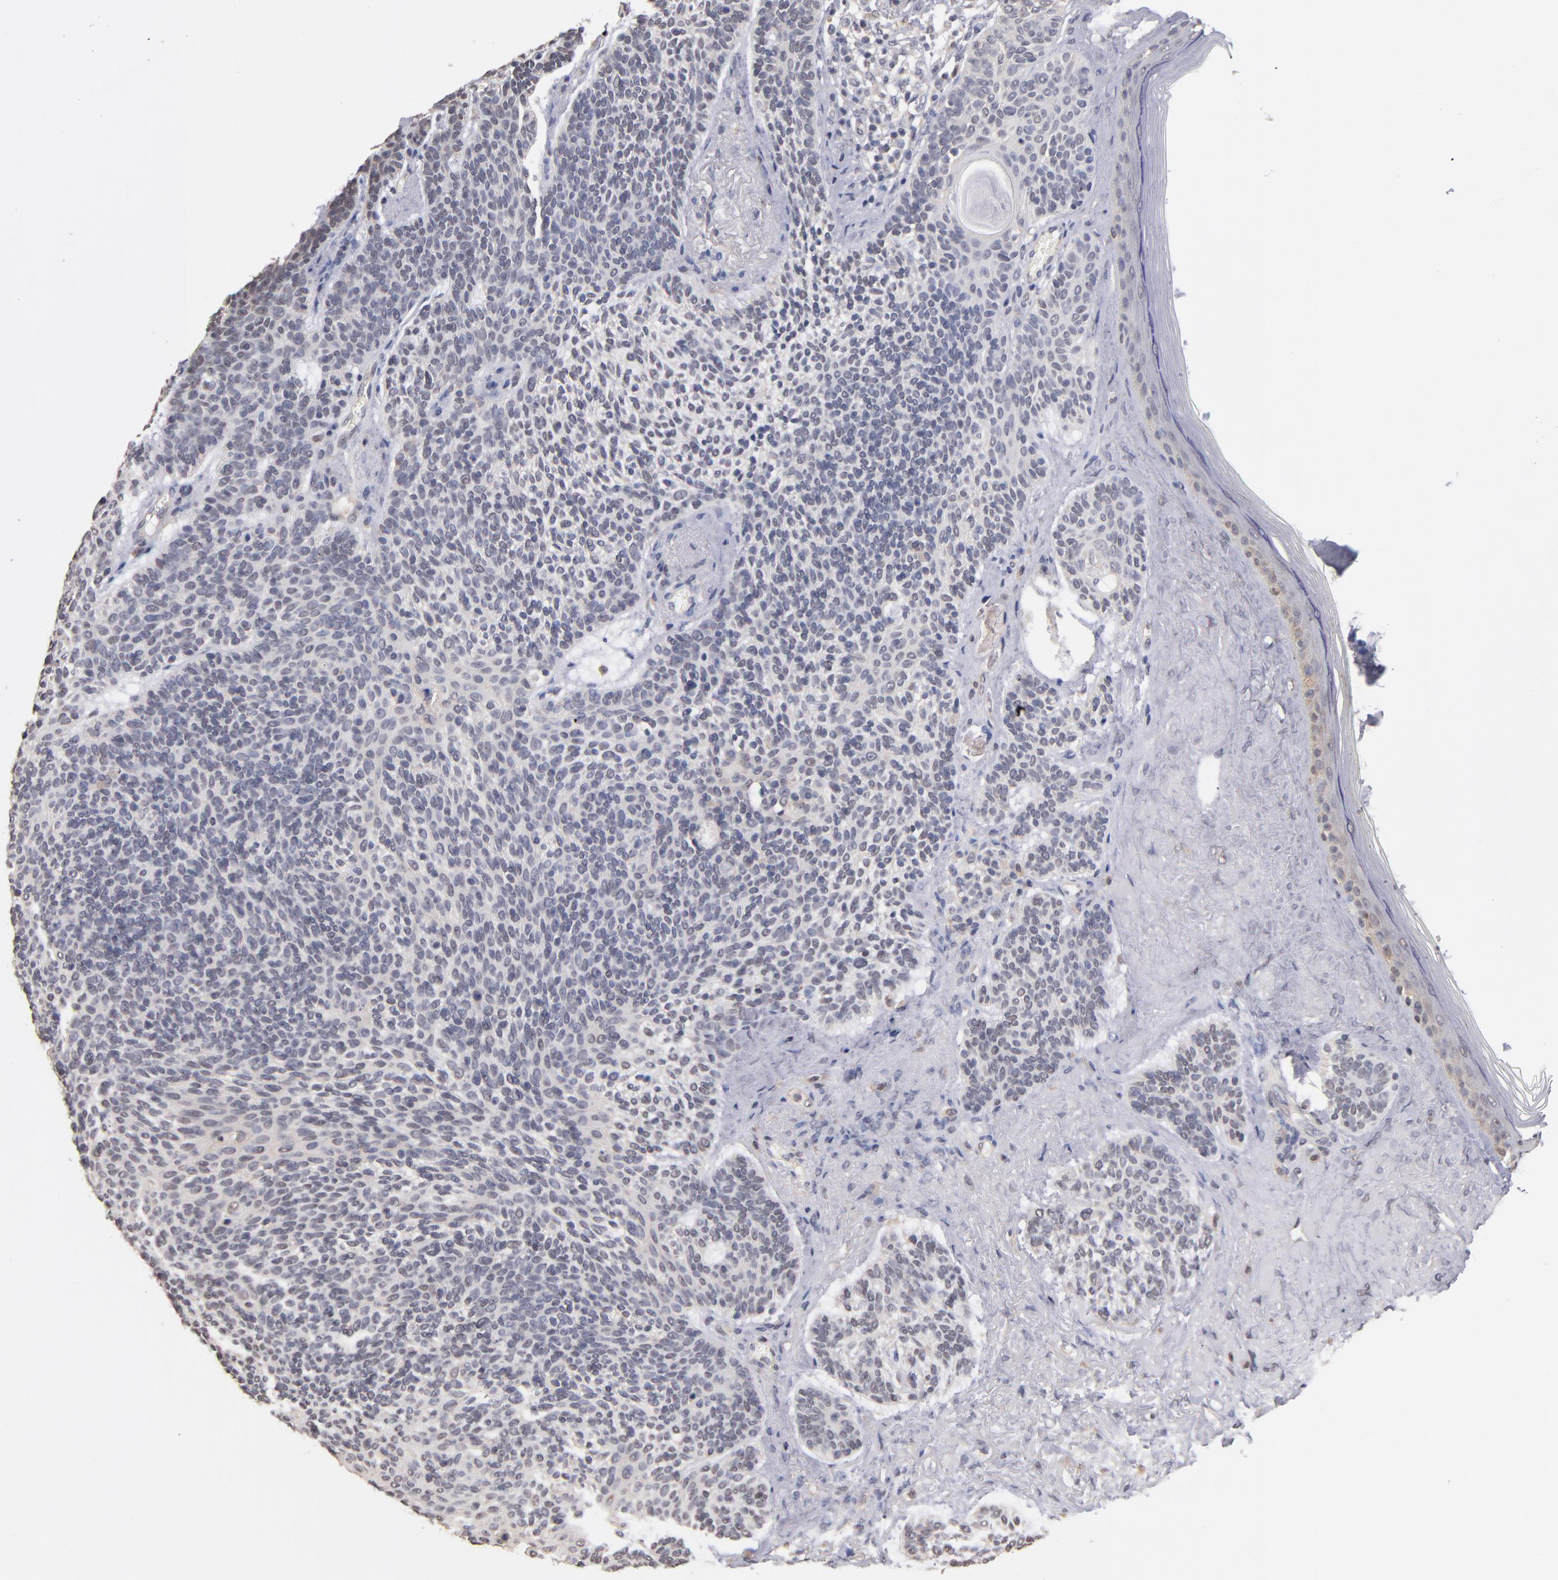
{"staining": {"intensity": "negative", "quantity": "none", "location": "none"}, "tissue": "skin cancer", "cell_type": "Tumor cells", "image_type": "cancer", "snomed": [{"axis": "morphology", "description": "Normal tissue, NOS"}, {"axis": "morphology", "description": "Basal cell carcinoma"}, {"axis": "topography", "description": "Skin"}], "caption": "Immunohistochemical staining of skin cancer (basal cell carcinoma) displays no significant staining in tumor cells.", "gene": "PSMD10", "patient": {"sex": "female", "age": 70}}